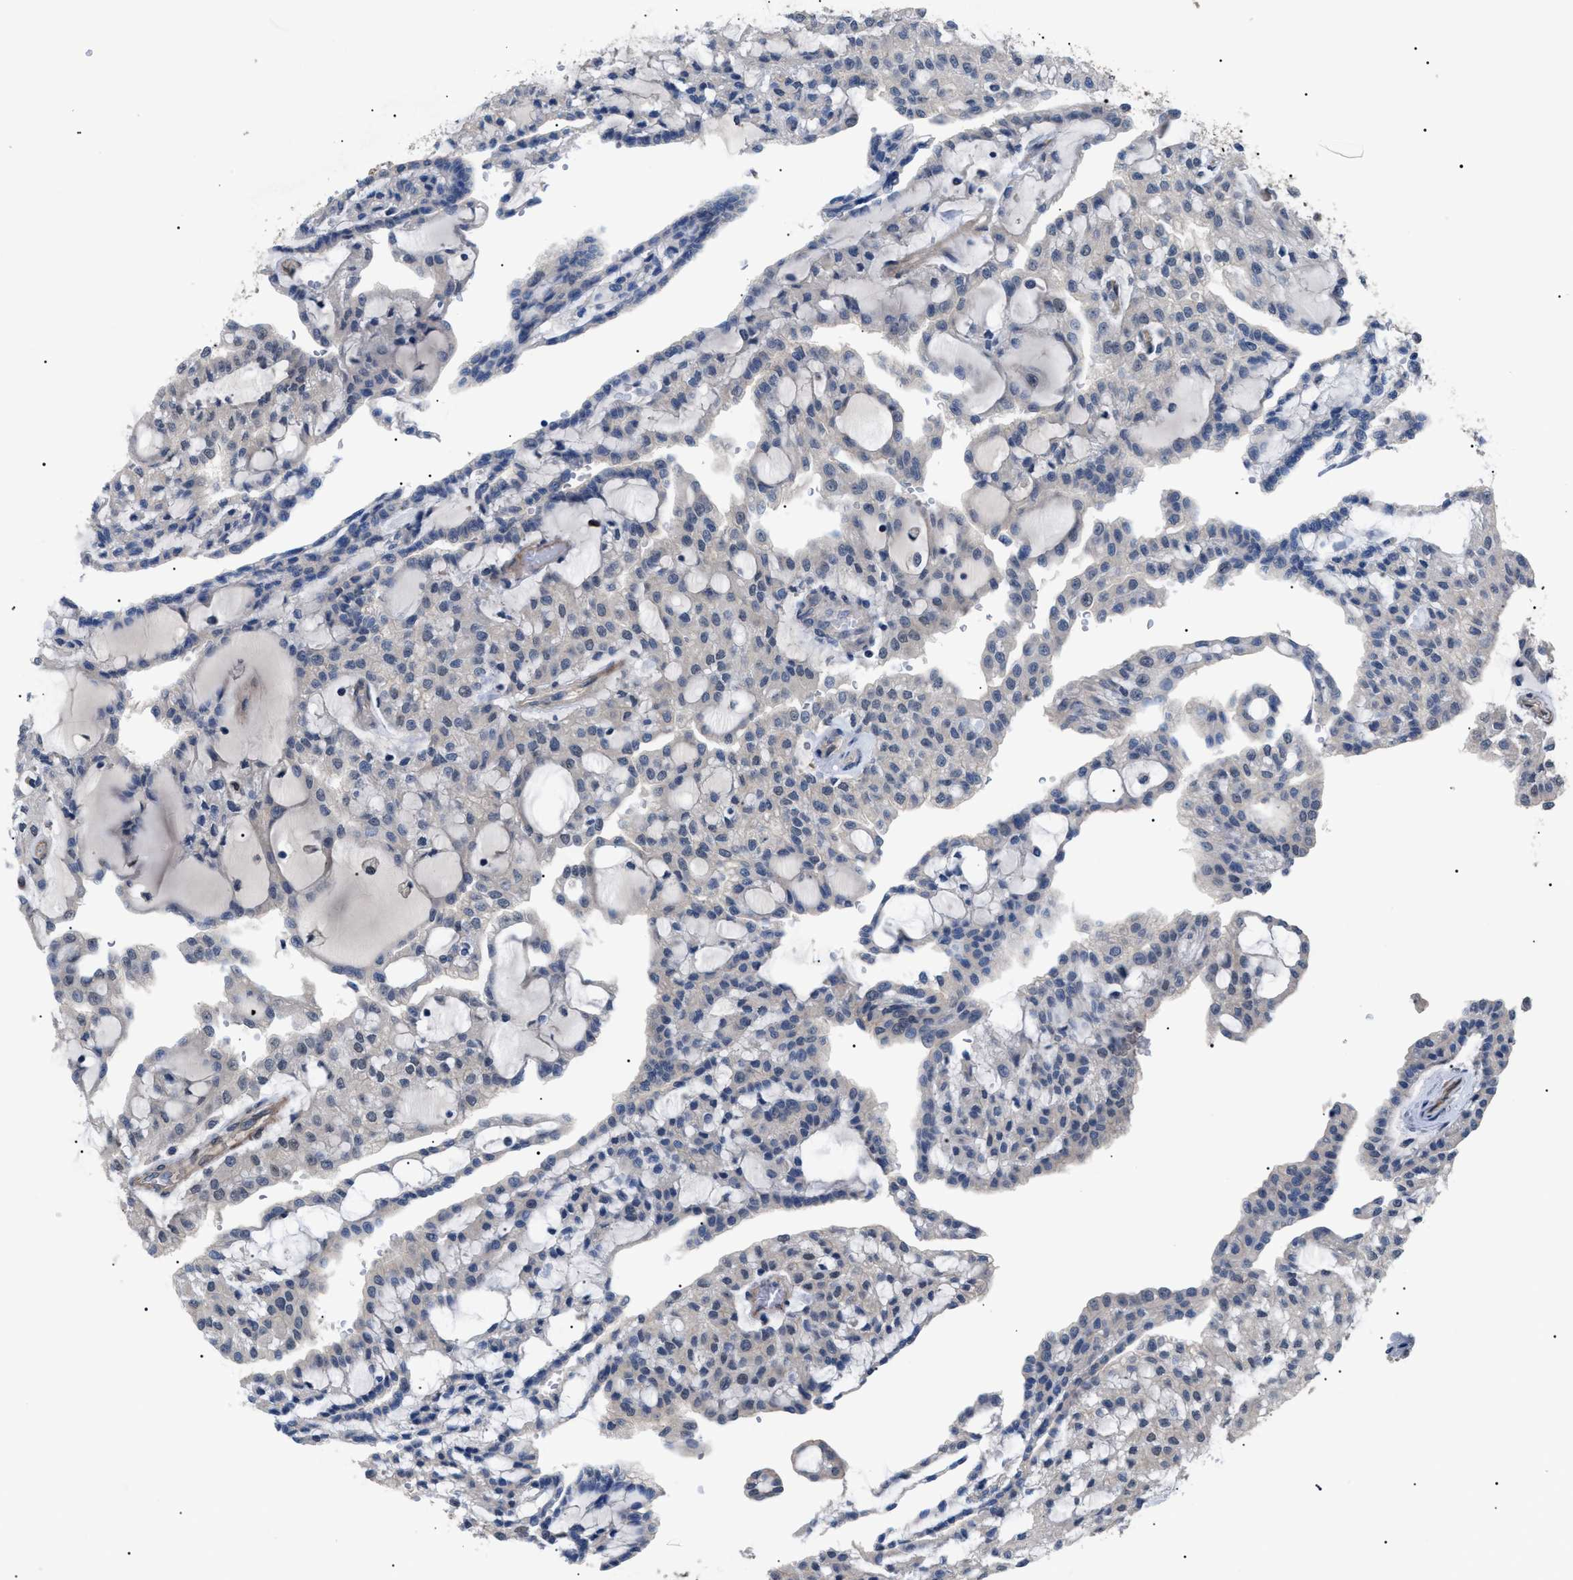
{"staining": {"intensity": "negative", "quantity": "none", "location": "none"}, "tissue": "renal cancer", "cell_type": "Tumor cells", "image_type": "cancer", "snomed": [{"axis": "morphology", "description": "Adenocarcinoma, NOS"}, {"axis": "topography", "description": "Kidney"}], "caption": "The photomicrograph reveals no significant expression in tumor cells of renal cancer.", "gene": "CRCP", "patient": {"sex": "male", "age": 63}}